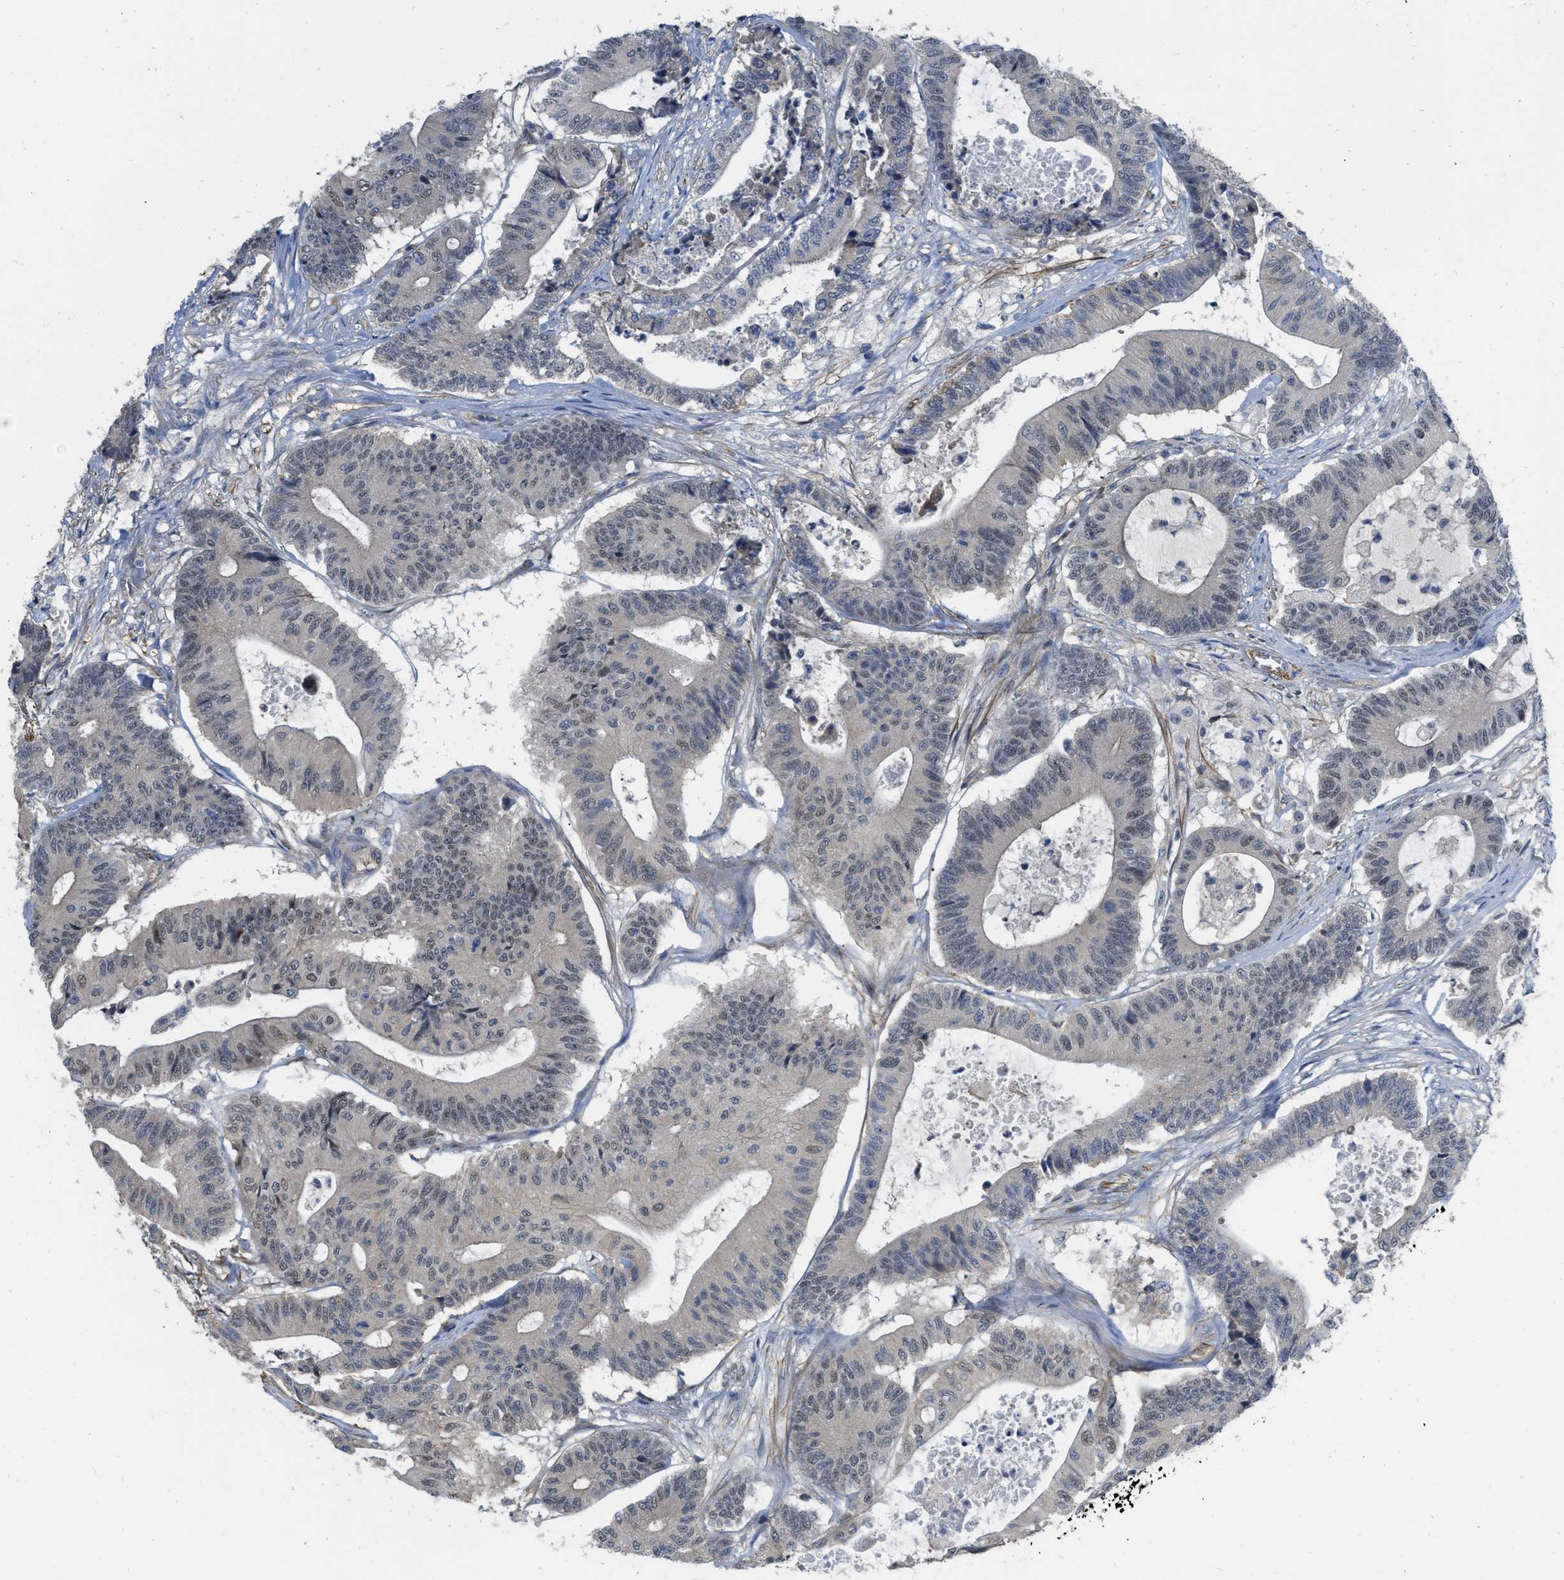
{"staining": {"intensity": "negative", "quantity": "none", "location": "none"}, "tissue": "colorectal cancer", "cell_type": "Tumor cells", "image_type": "cancer", "snomed": [{"axis": "morphology", "description": "Adenocarcinoma, NOS"}, {"axis": "topography", "description": "Colon"}], "caption": "Tumor cells show no significant protein expression in colorectal cancer. (IHC, brightfield microscopy, high magnification).", "gene": "NAPEPLD", "patient": {"sex": "female", "age": 84}}